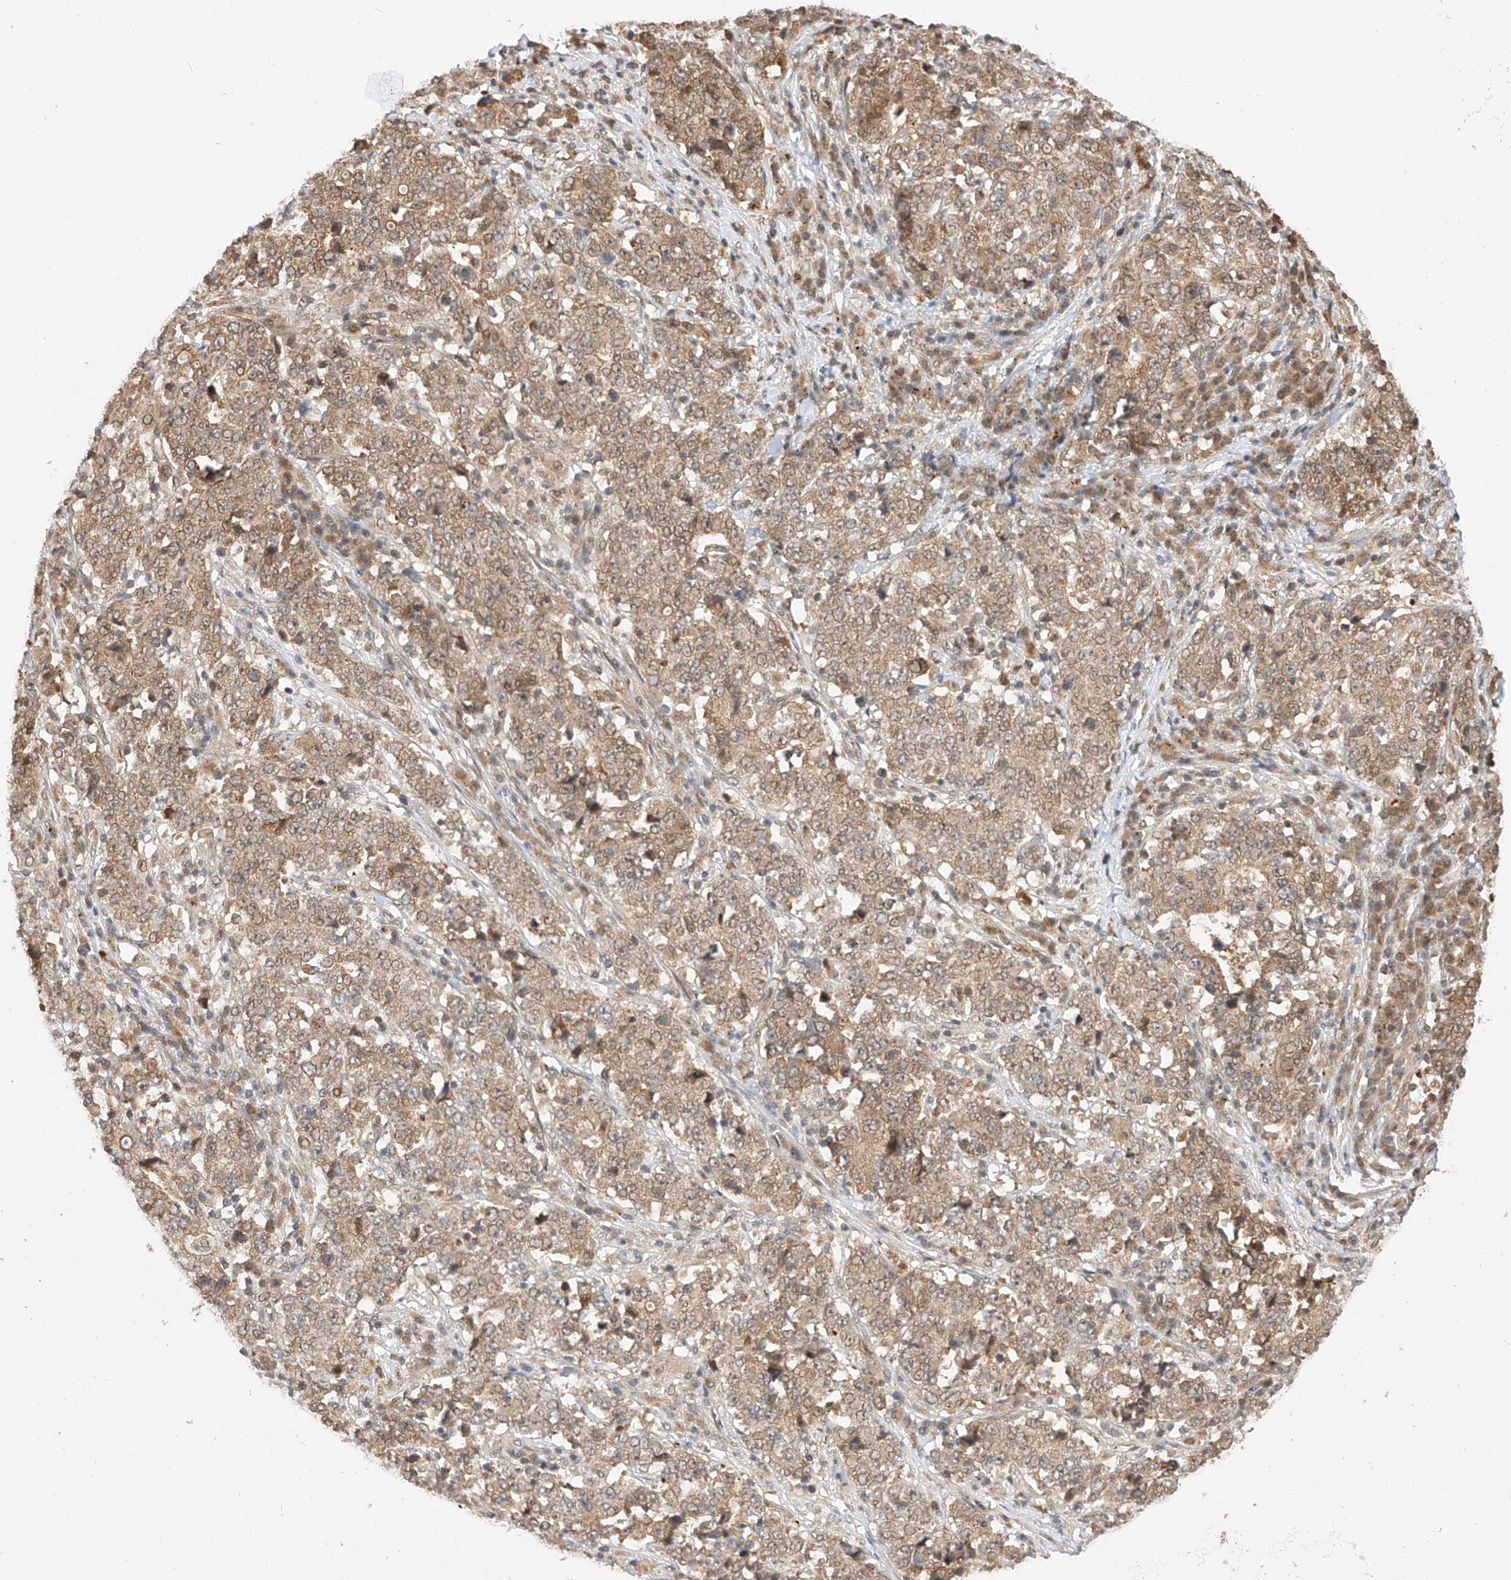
{"staining": {"intensity": "weak", "quantity": ">75%", "location": "cytoplasmic/membranous"}, "tissue": "stomach cancer", "cell_type": "Tumor cells", "image_type": "cancer", "snomed": [{"axis": "morphology", "description": "Adenocarcinoma, NOS"}, {"axis": "topography", "description": "Stomach"}], "caption": "This is a histology image of immunohistochemistry staining of stomach cancer, which shows weak positivity in the cytoplasmic/membranous of tumor cells.", "gene": "EIF4H", "patient": {"sex": "male", "age": 59}}